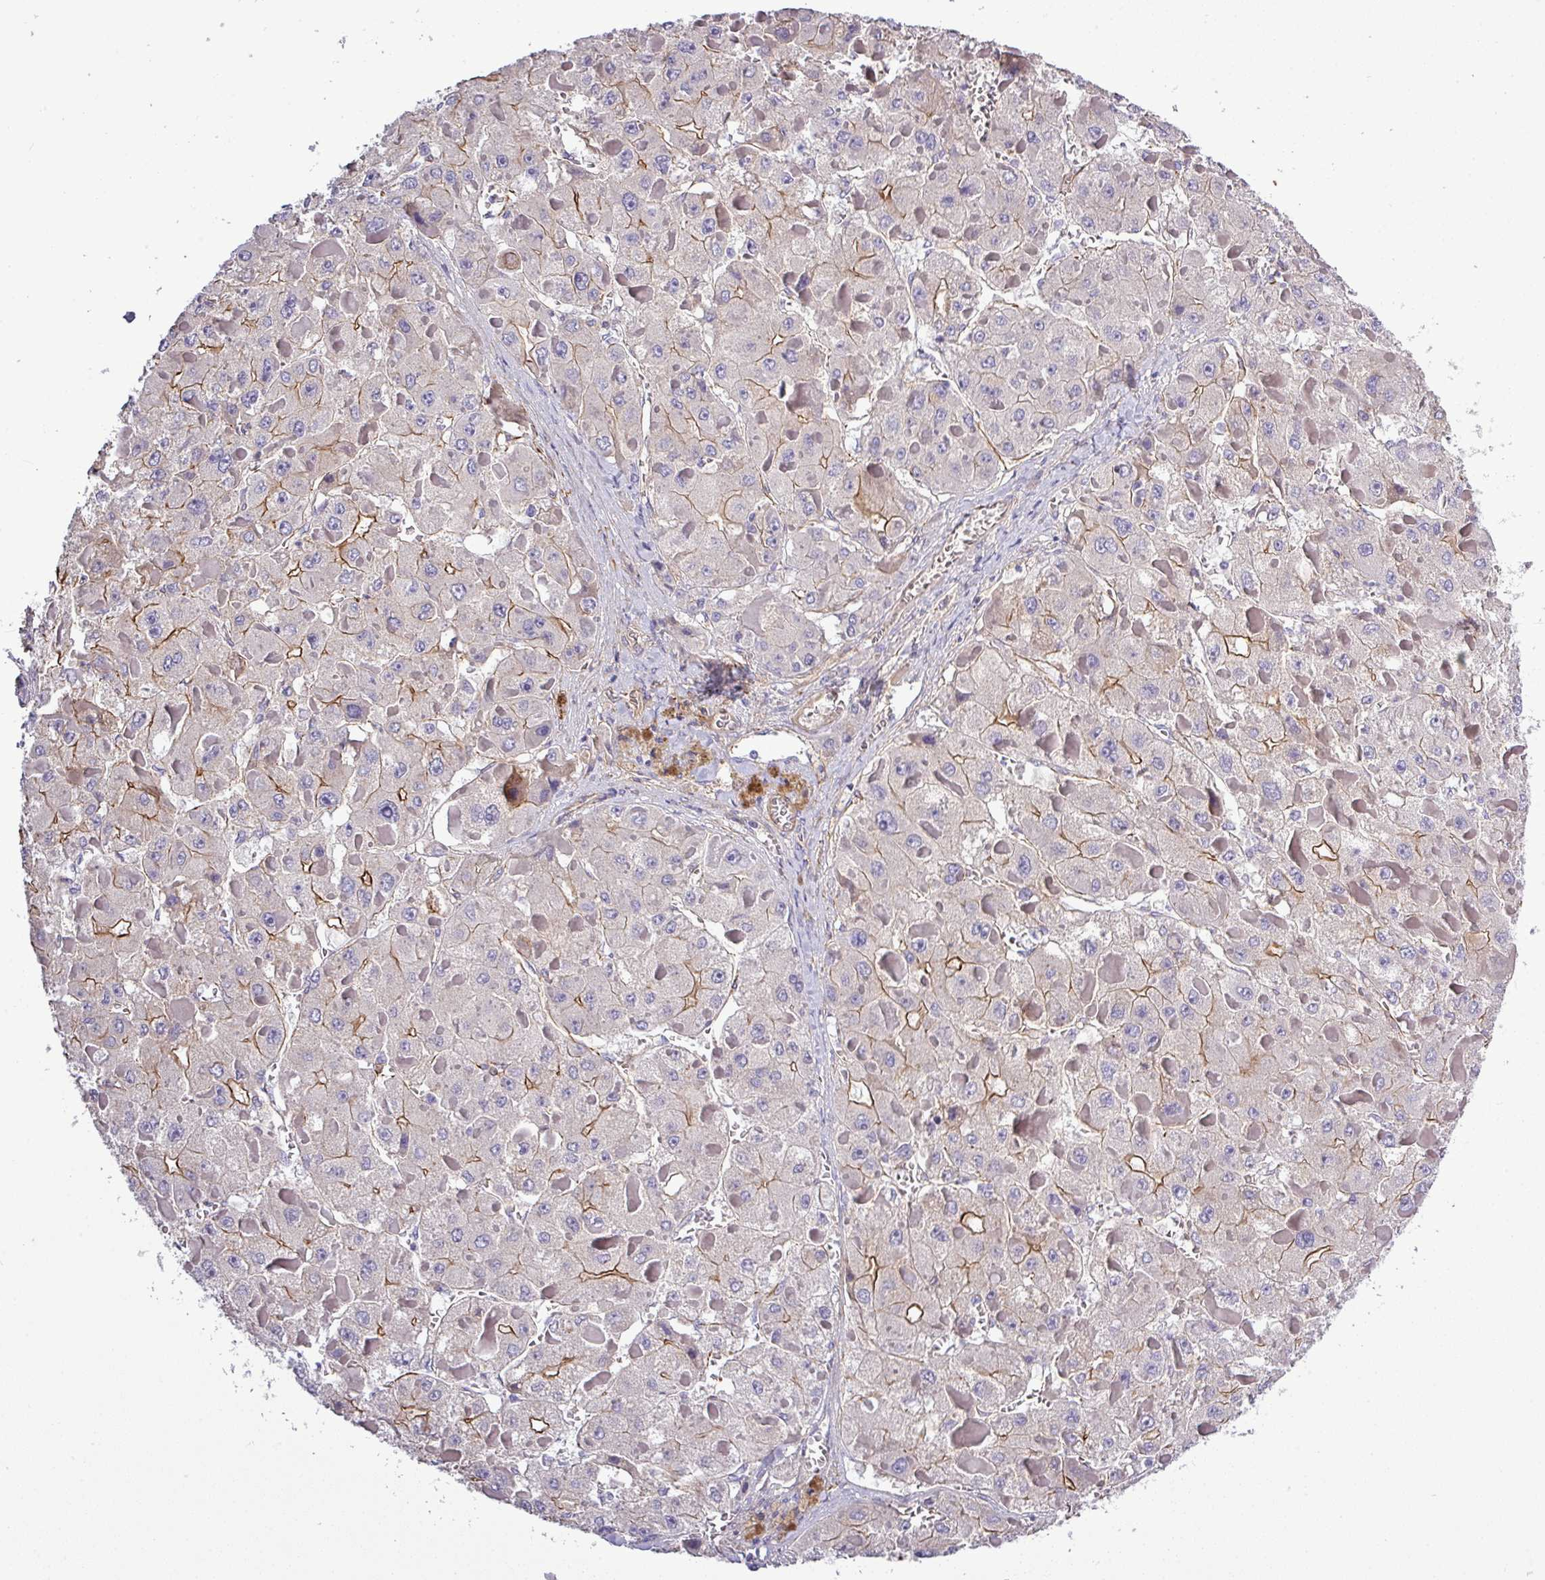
{"staining": {"intensity": "strong", "quantity": "<25%", "location": "cytoplasmic/membranous"}, "tissue": "liver cancer", "cell_type": "Tumor cells", "image_type": "cancer", "snomed": [{"axis": "morphology", "description": "Carcinoma, Hepatocellular, NOS"}, {"axis": "topography", "description": "Liver"}], "caption": "Immunohistochemical staining of human liver cancer exhibits strong cytoplasmic/membranous protein expression in approximately <25% of tumor cells.", "gene": "PARD6A", "patient": {"sex": "female", "age": 73}}